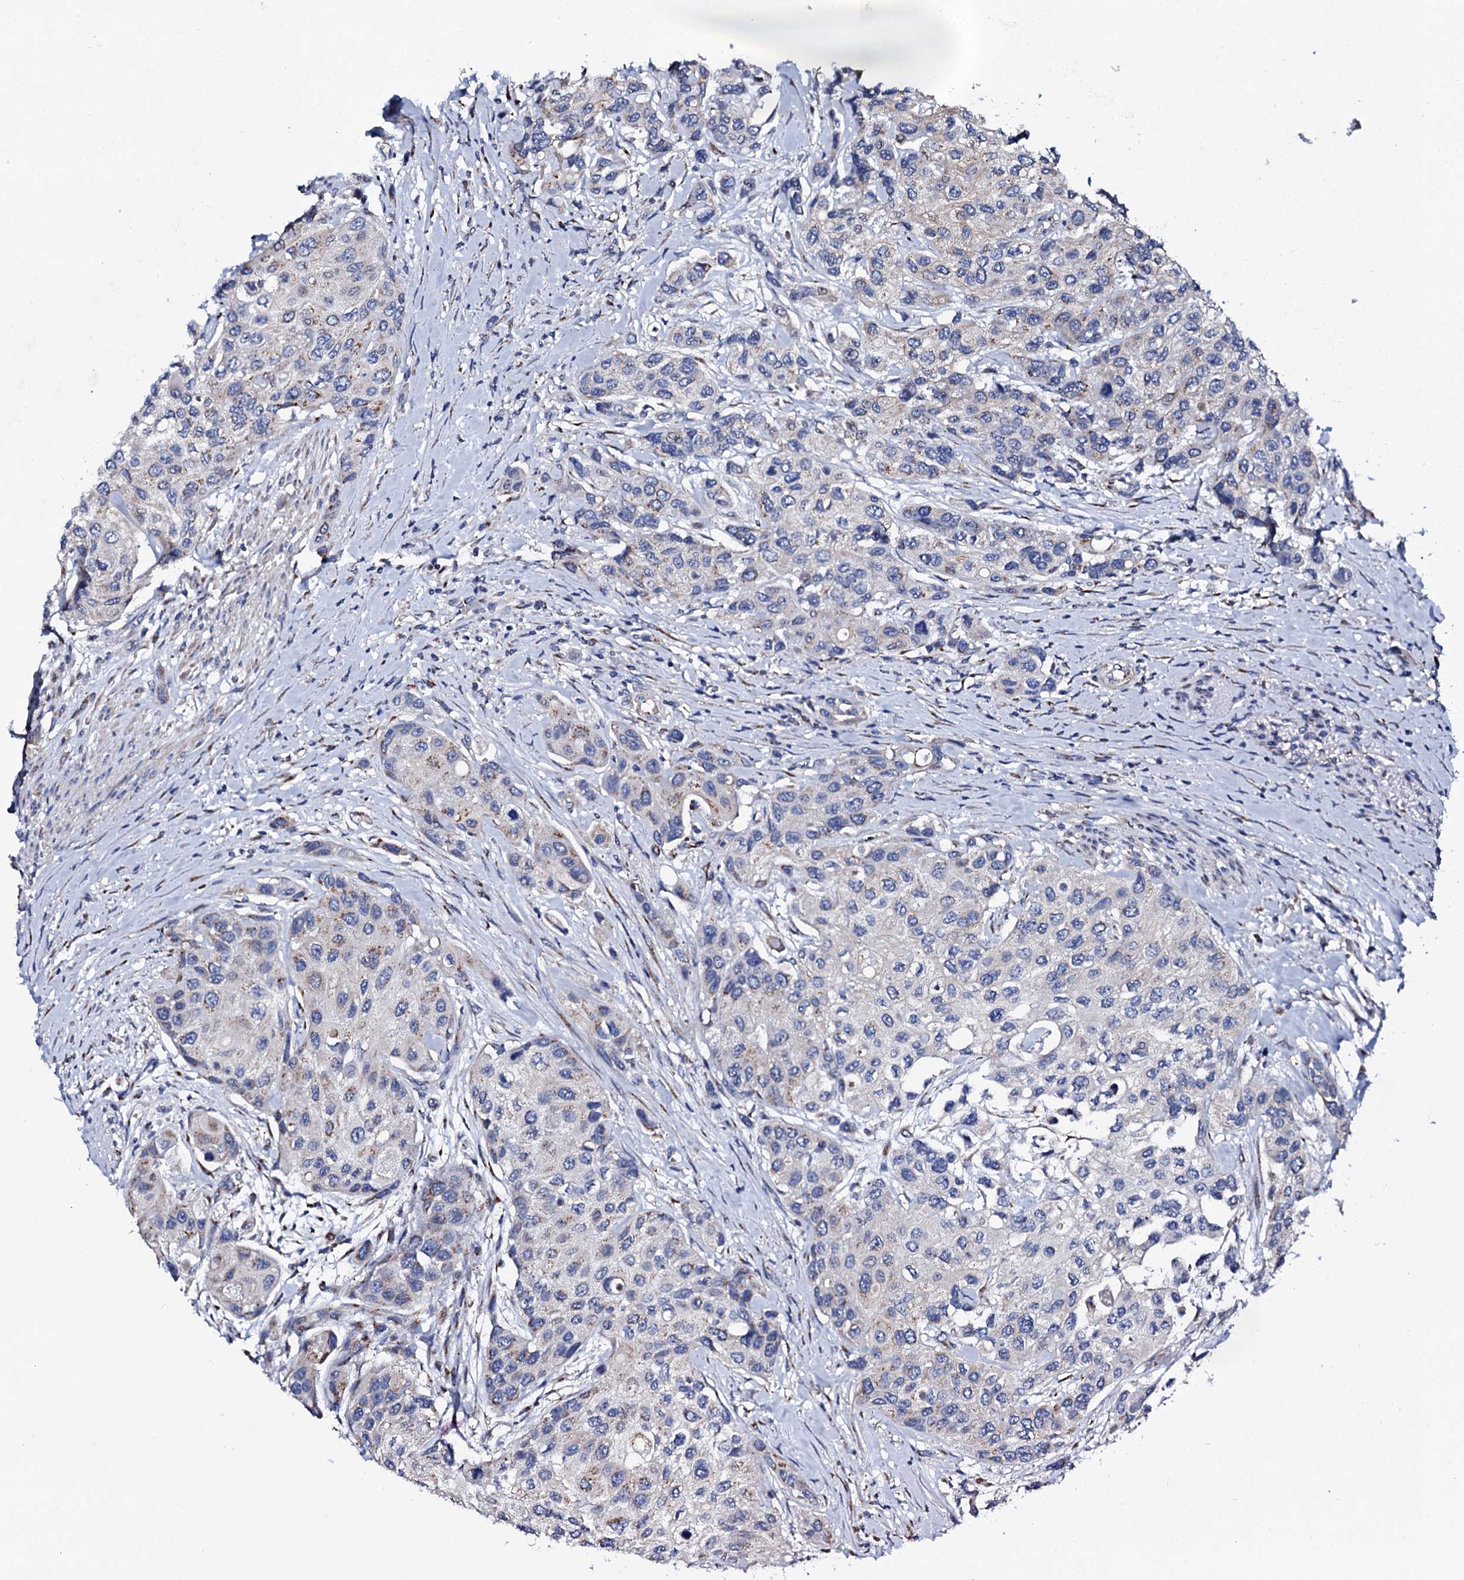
{"staining": {"intensity": "weak", "quantity": "<25%", "location": "cytoplasmic/membranous"}, "tissue": "urothelial cancer", "cell_type": "Tumor cells", "image_type": "cancer", "snomed": [{"axis": "morphology", "description": "Normal tissue, NOS"}, {"axis": "morphology", "description": "Urothelial carcinoma, High grade"}, {"axis": "topography", "description": "Vascular tissue"}, {"axis": "topography", "description": "Urinary bladder"}], "caption": "Immunohistochemical staining of urothelial cancer shows no significant expression in tumor cells. (Brightfield microscopy of DAB (3,3'-diaminobenzidine) immunohistochemistry at high magnification).", "gene": "PLET1", "patient": {"sex": "female", "age": 56}}